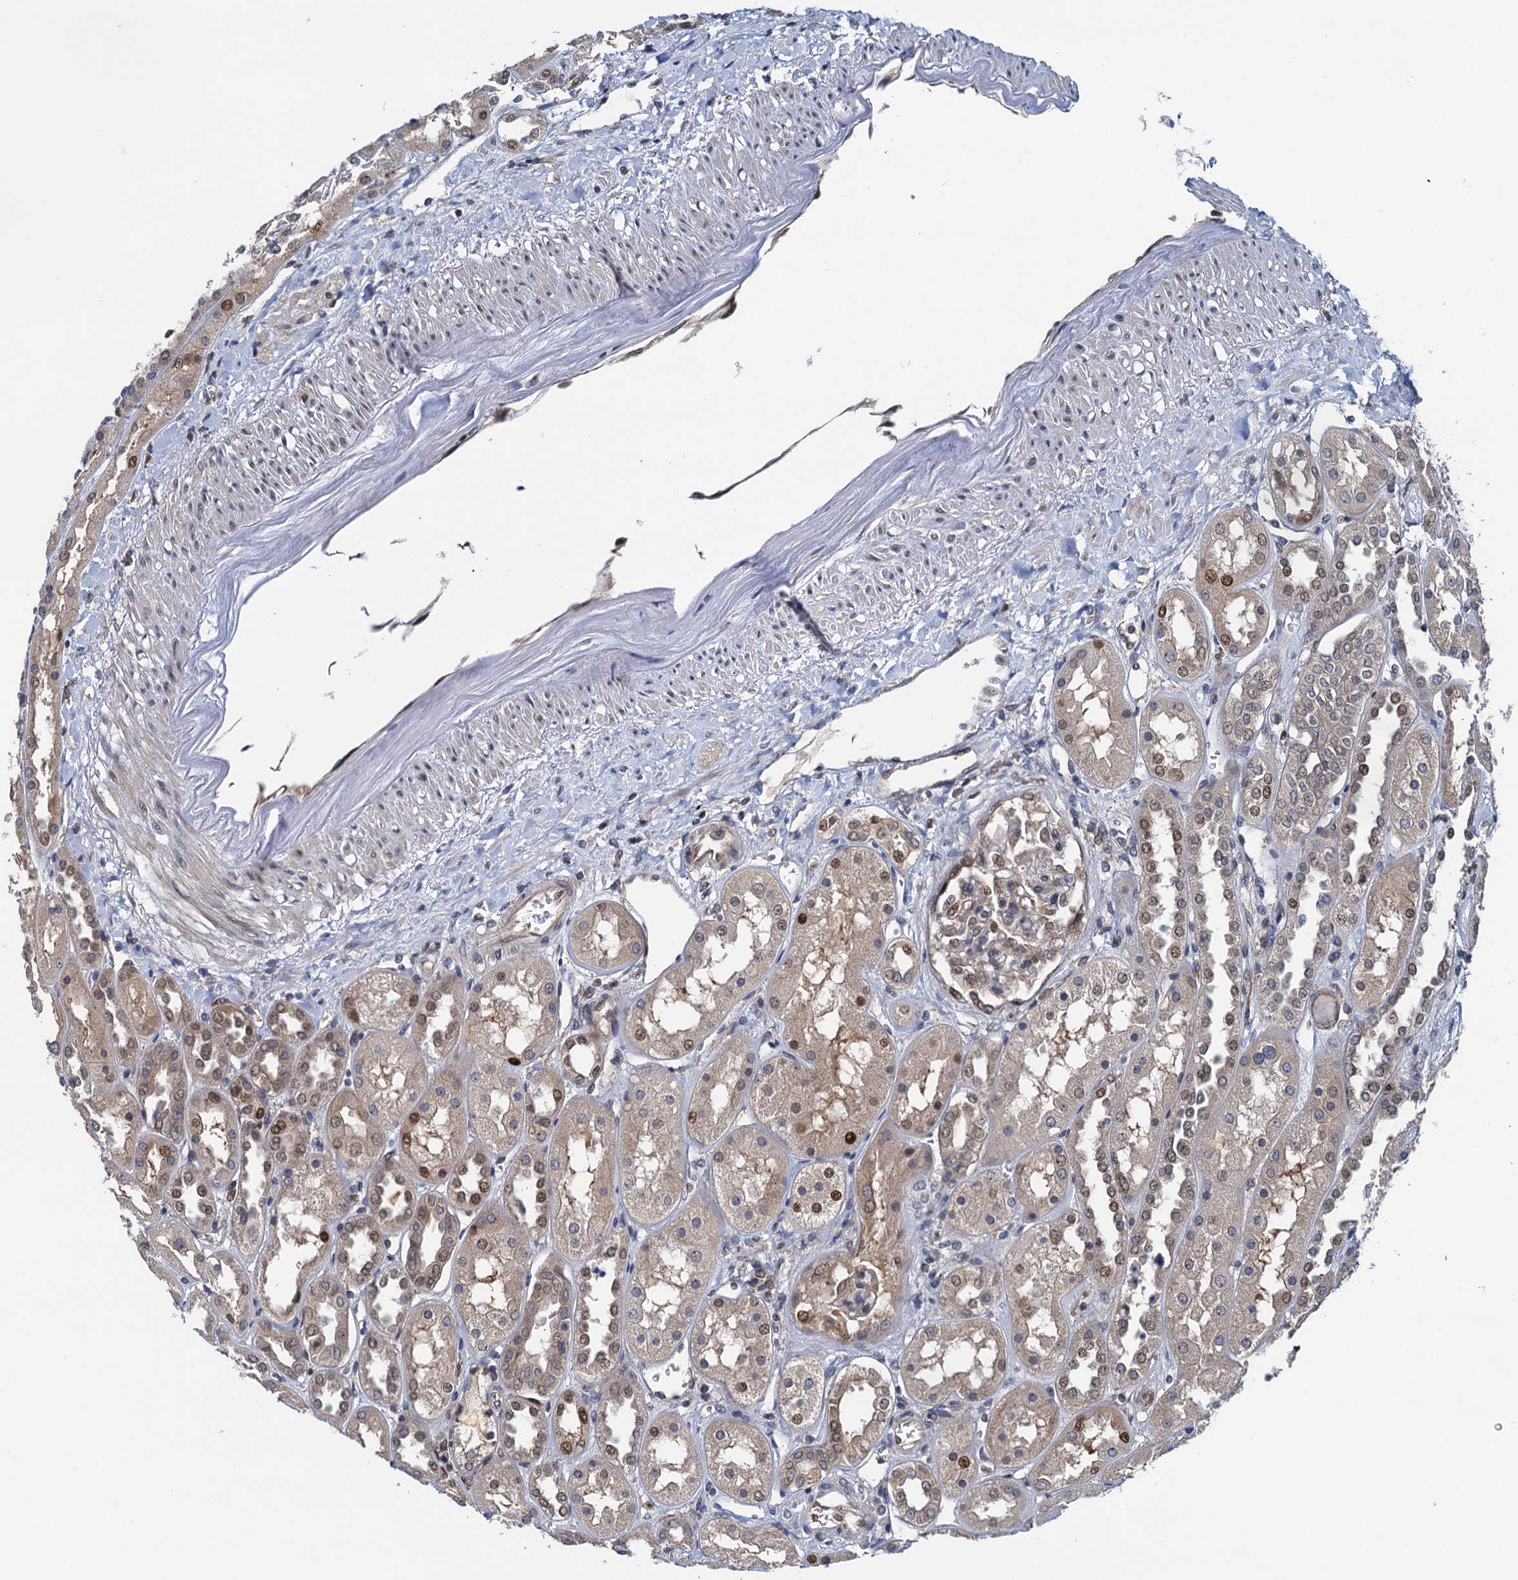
{"staining": {"intensity": "moderate", "quantity": "<25%", "location": "nuclear"}, "tissue": "kidney", "cell_type": "Cells in glomeruli", "image_type": "normal", "snomed": [{"axis": "morphology", "description": "Normal tissue, NOS"}, {"axis": "topography", "description": "Kidney"}], "caption": "The image demonstrates immunohistochemical staining of benign kidney. There is moderate nuclear positivity is appreciated in about <25% of cells in glomeruli. (DAB = brown stain, brightfield microscopy at high magnification).", "gene": "RNF125", "patient": {"sex": "male", "age": 70}}